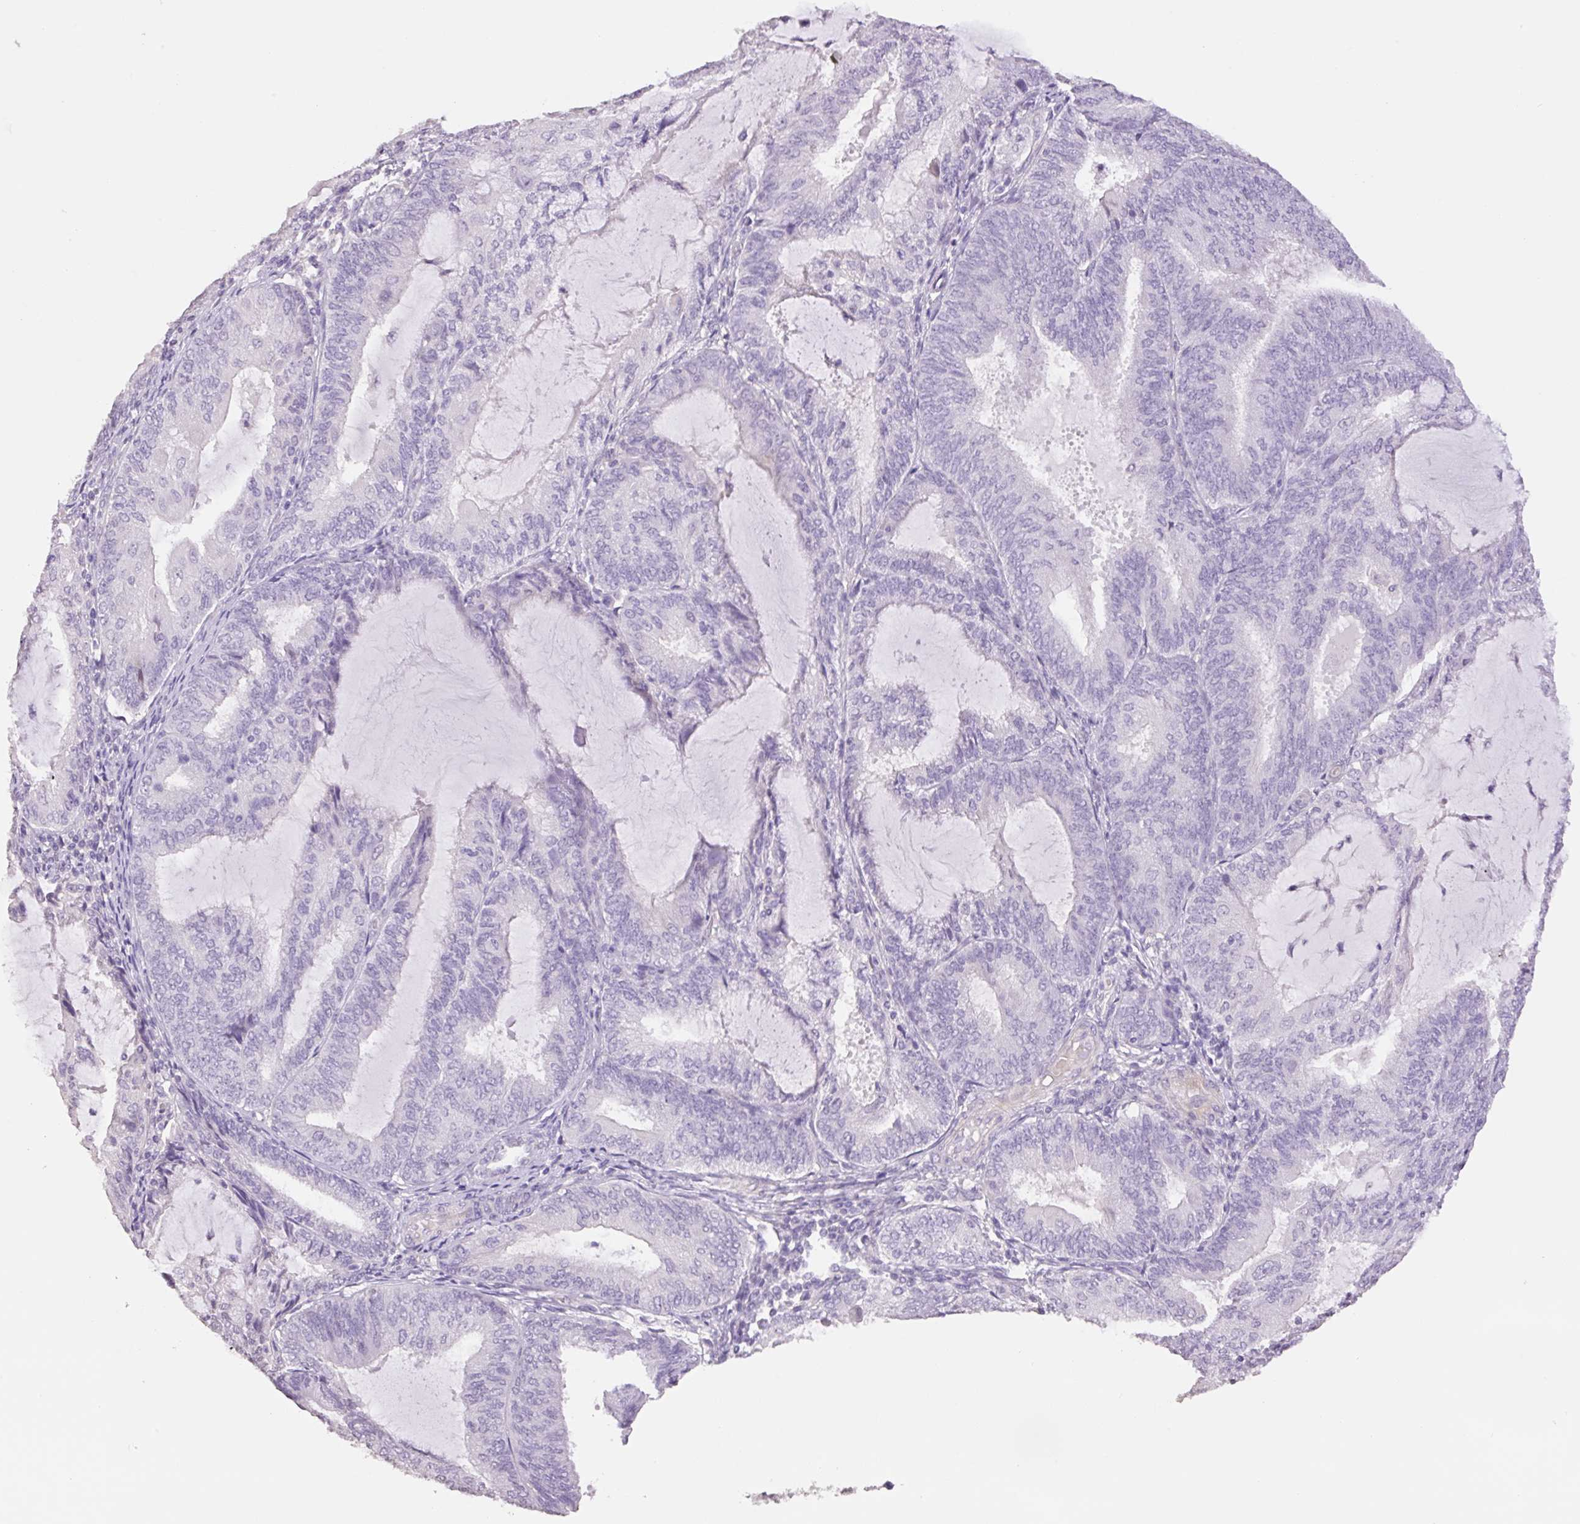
{"staining": {"intensity": "negative", "quantity": "none", "location": "none"}, "tissue": "endometrial cancer", "cell_type": "Tumor cells", "image_type": "cancer", "snomed": [{"axis": "morphology", "description": "Adenocarcinoma, NOS"}, {"axis": "topography", "description": "Endometrium"}], "caption": "Immunohistochemical staining of human endometrial cancer reveals no significant staining in tumor cells. (Brightfield microscopy of DAB IHC at high magnification).", "gene": "HCRTR2", "patient": {"sex": "female", "age": 81}}